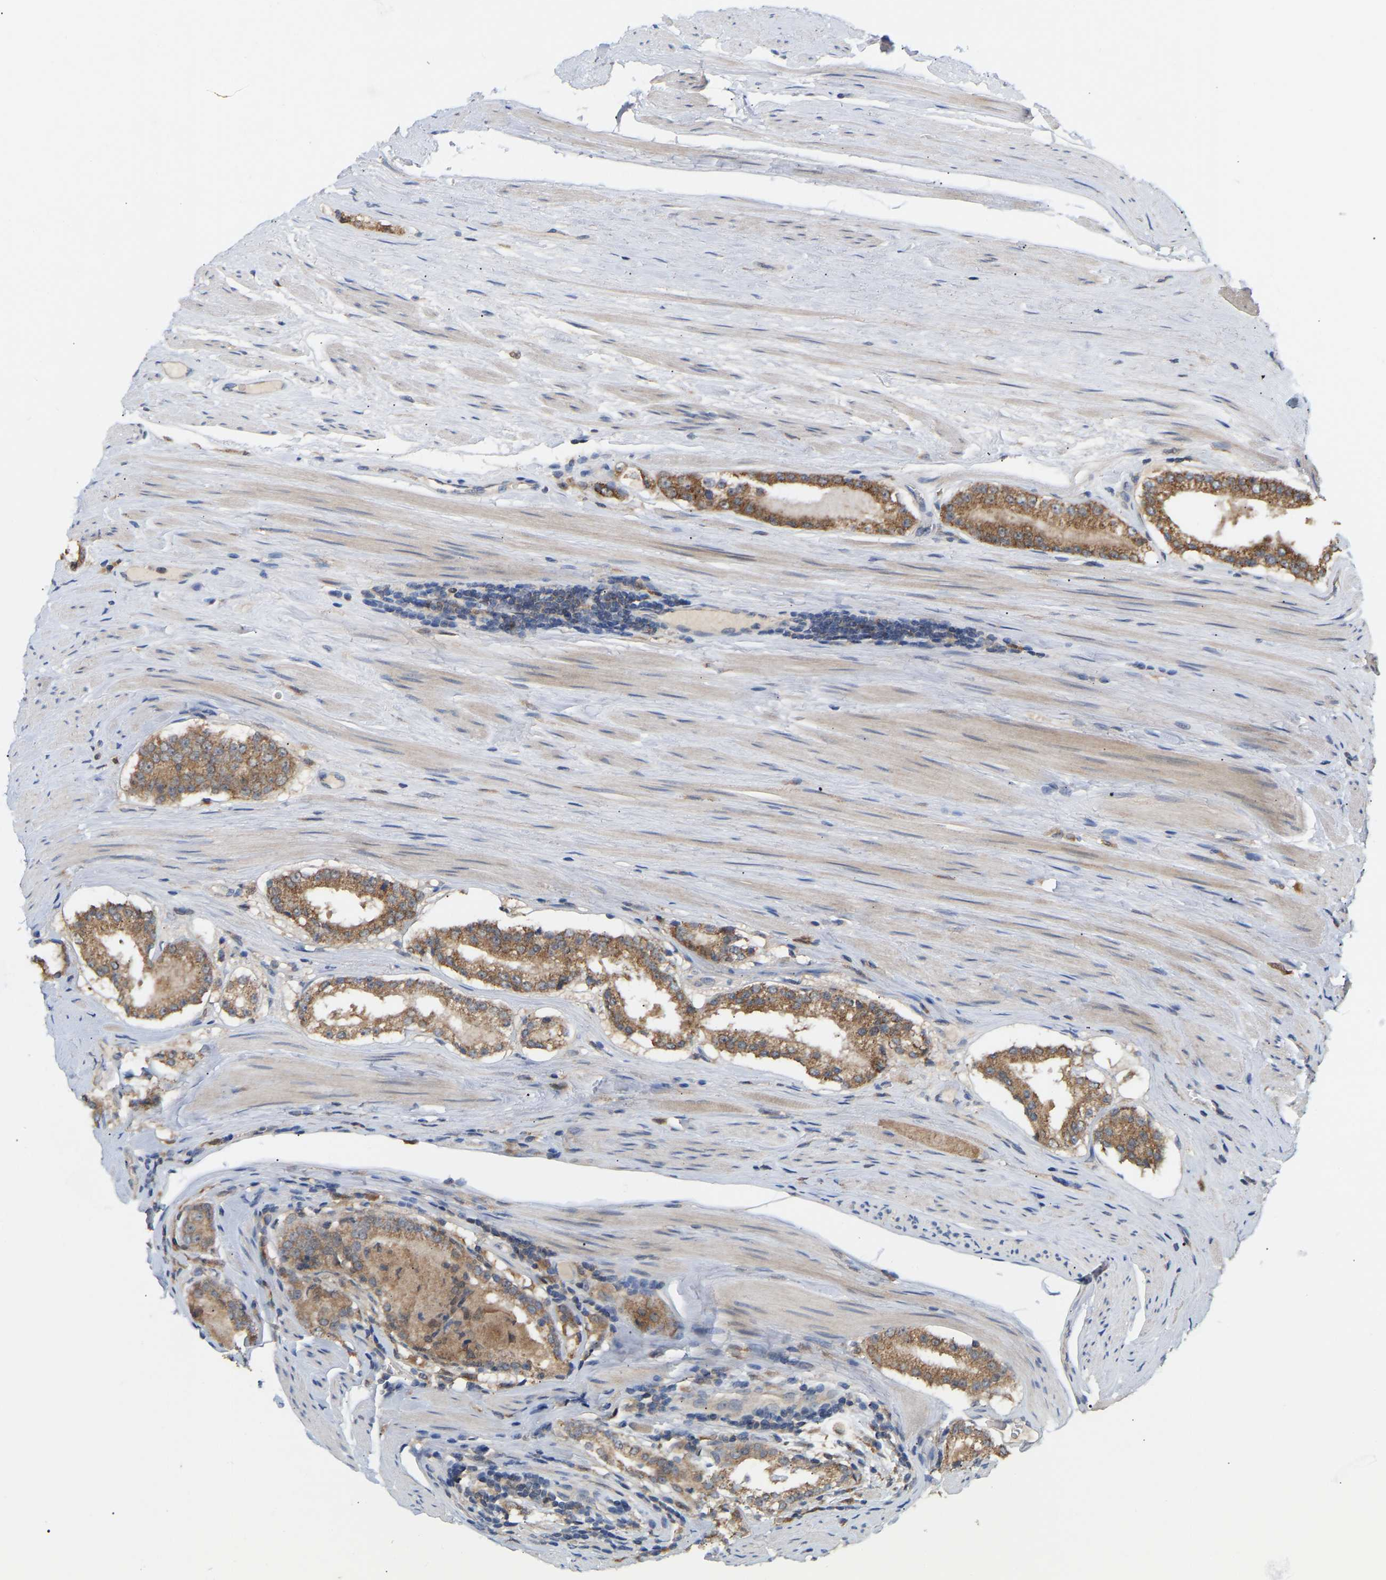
{"staining": {"intensity": "moderate", "quantity": ">75%", "location": "cytoplasmic/membranous"}, "tissue": "prostate cancer", "cell_type": "Tumor cells", "image_type": "cancer", "snomed": [{"axis": "morphology", "description": "Adenocarcinoma, Low grade"}, {"axis": "topography", "description": "Prostate"}], "caption": "Immunohistochemistry (IHC) (DAB) staining of human prostate adenocarcinoma (low-grade) shows moderate cytoplasmic/membranous protein expression in about >75% of tumor cells. The protein of interest is shown in brown color, while the nuclei are stained blue.", "gene": "TPMT", "patient": {"sex": "male", "age": 70}}